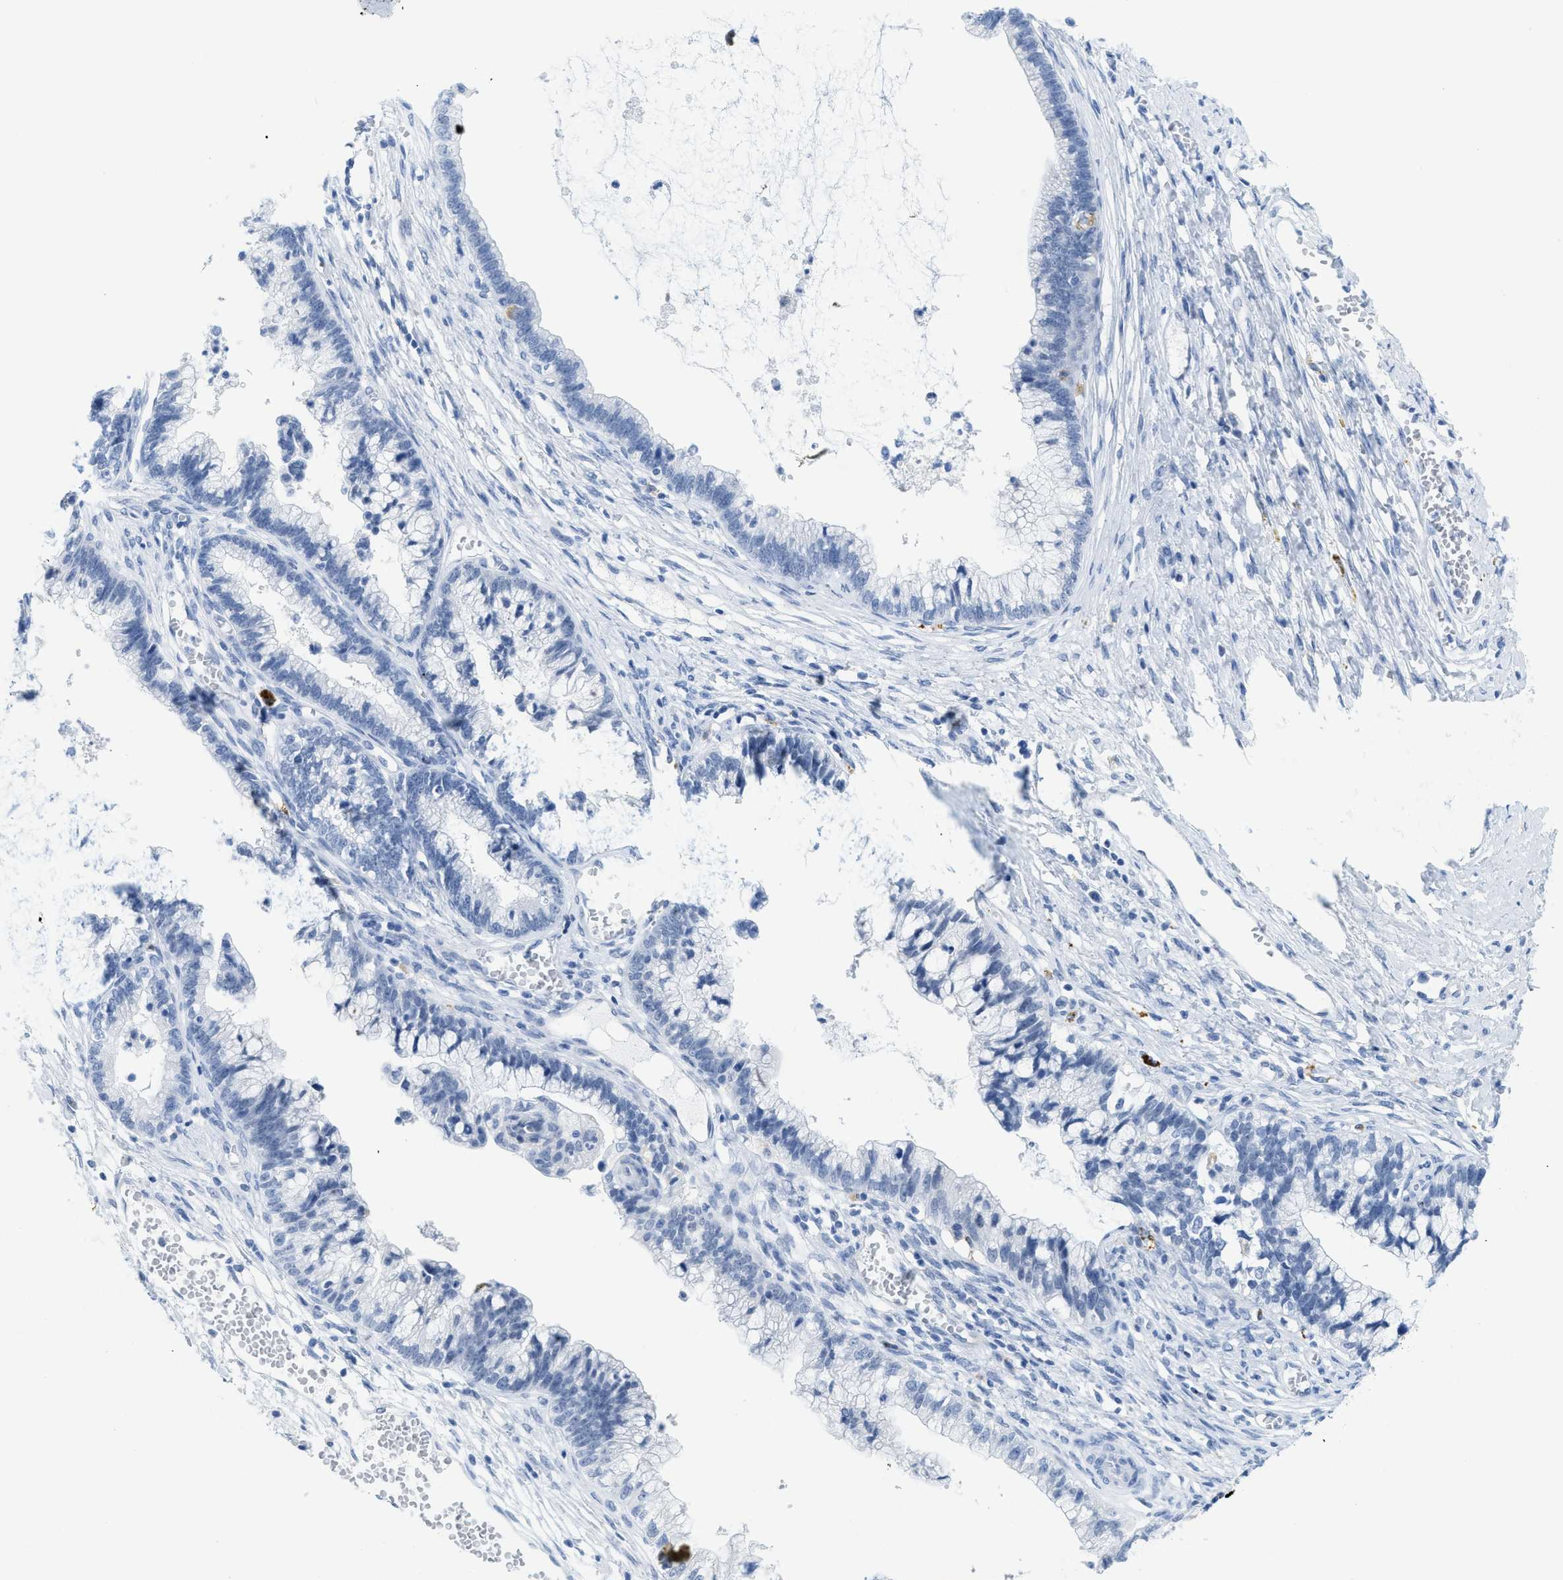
{"staining": {"intensity": "negative", "quantity": "none", "location": "none"}, "tissue": "cervical cancer", "cell_type": "Tumor cells", "image_type": "cancer", "snomed": [{"axis": "morphology", "description": "Adenocarcinoma, NOS"}, {"axis": "topography", "description": "Cervix"}], "caption": "Tumor cells show no significant positivity in cervical cancer.", "gene": "WDR4", "patient": {"sex": "female", "age": 44}}